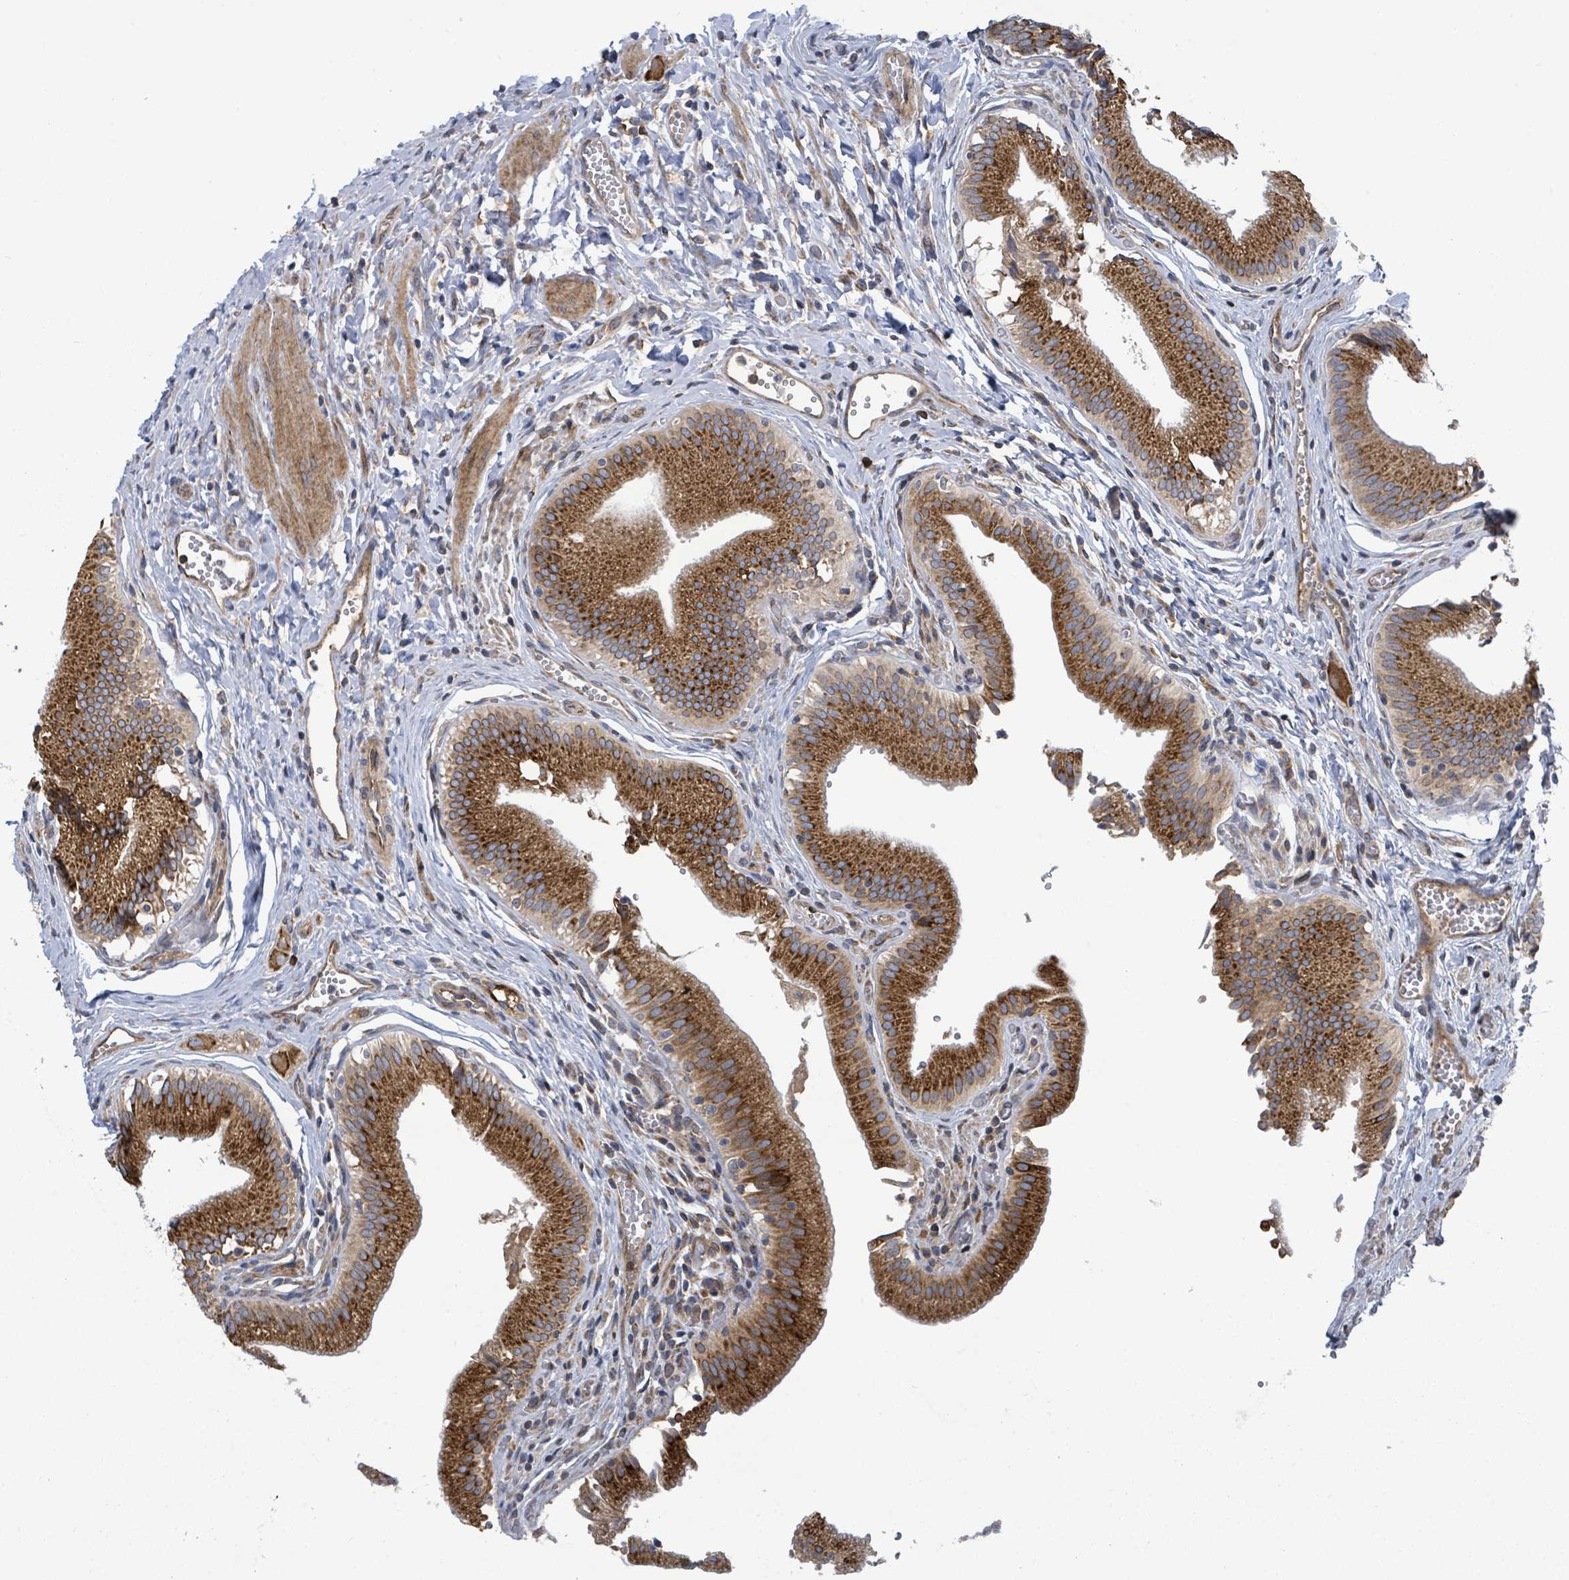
{"staining": {"intensity": "strong", "quantity": ">75%", "location": "cytoplasmic/membranous"}, "tissue": "gallbladder", "cell_type": "Glandular cells", "image_type": "normal", "snomed": [{"axis": "morphology", "description": "Normal tissue, NOS"}, {"axis": "topography", "description": "Gallbladder"}, {"axis": "topography", "description": "Peripheral nerve tissue"}], "caption": "IHC (DAB (3,3'-diaminobenzidine)) staining of normal human gallbladder reveals strong cytoplasmic/membranous protein expression in about >75% of glandular cells.", "gene": "NOMO1", "patient": {"sex": "male", "age": 17}}